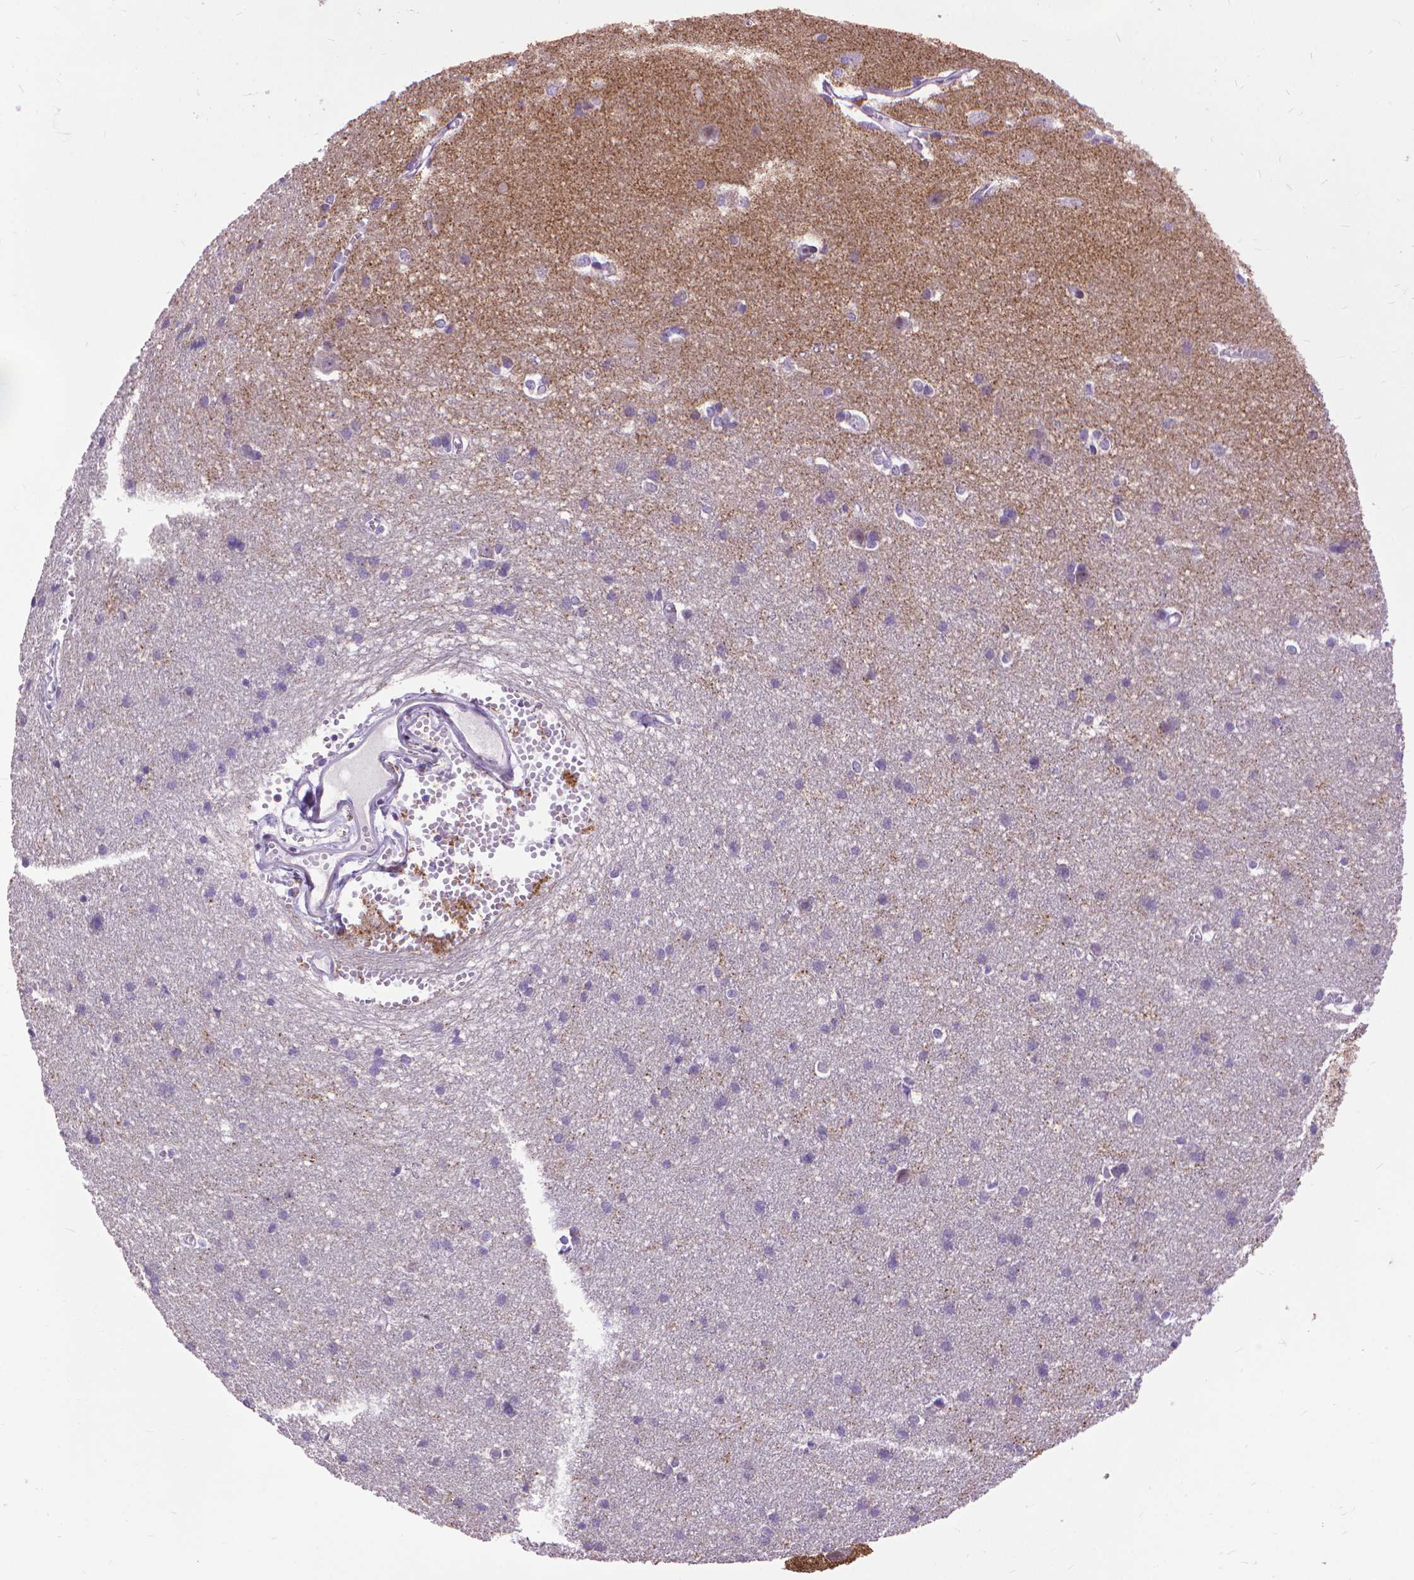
{"staining": {"intensity": "negative", "quantity": "none", "location": "none"}, "tissue": "cerebral cortex", "cell_type": "Endothelial cells", "image_type": "normal", "snomed": [{"axis": "morphology", "description": "Normal tissue, NOS"}, {"axis": "topography", "description": "Cerebral cortex"}], "caption": "IHC of normal cerebral cortex shows no staining in endothelial cells. Brightfield microscopy of immunohistochemistry (IHC) stained with DAB (brown) and hematoxylin (blue), captured at high magnification.", "gene": "SYN1", "patient": {"sex": "male", "age": 37}}